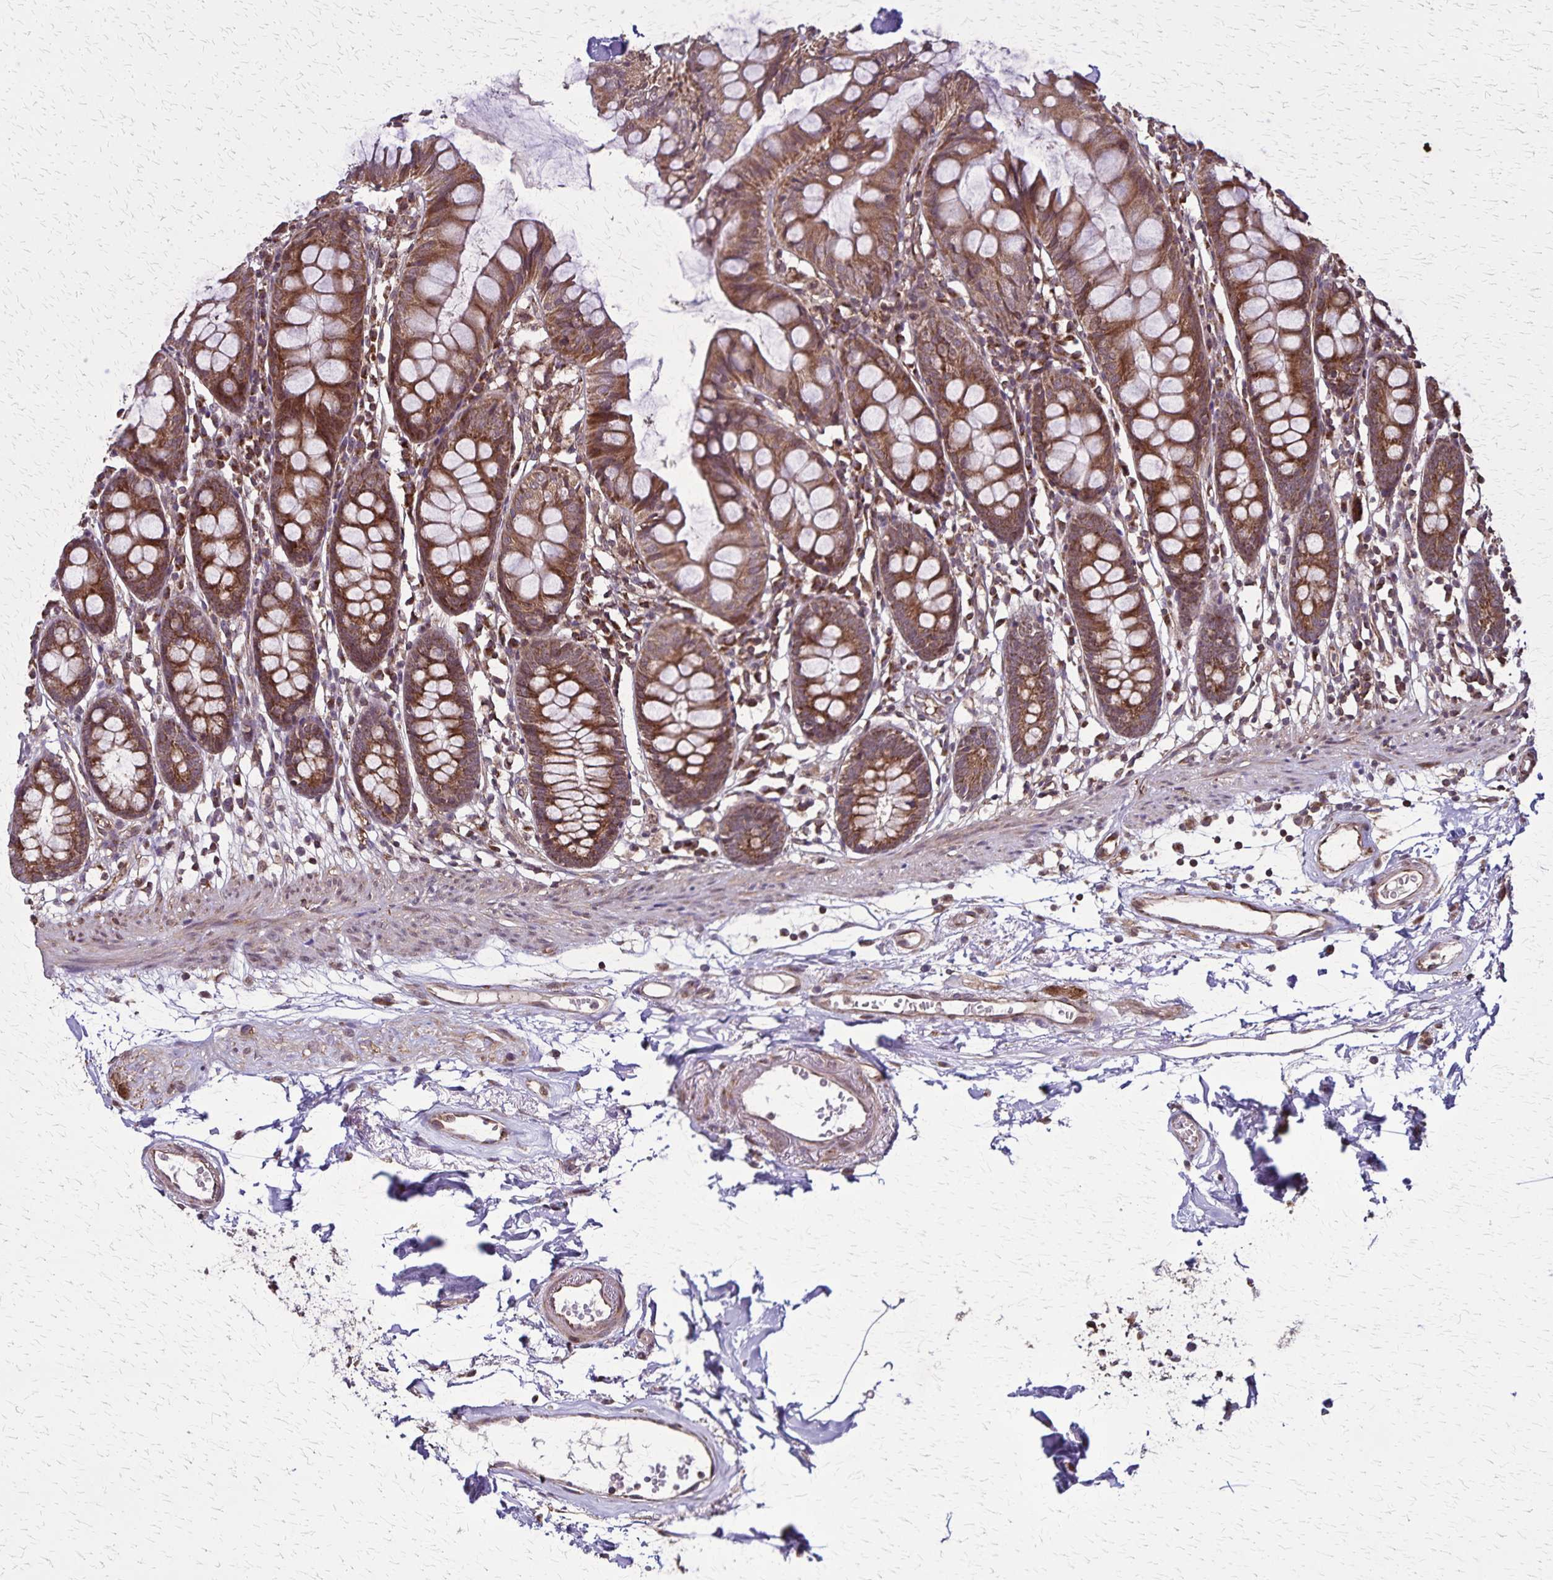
{"staining": {"intensity": "moderate", "quantity": ">75%", "location": "cytoplasmic/membranous"}, "tissue": "colon", "cell_type": "Endothelial cells", "image_type": "normal", "snomed": [{"axis": "morphology", "description": "Normal tissue, NOS"}, {"axis": "topography", "description": "Colon"}], "caption": "A histopathology image showing moderate cytoplasmic/membranous positivity in about >75% of endothelial cells in benign colon, as visualized by brown immunohistochemical staining.", "gene": "NFS1", "patient": {"sex": "female", "age": 84}}